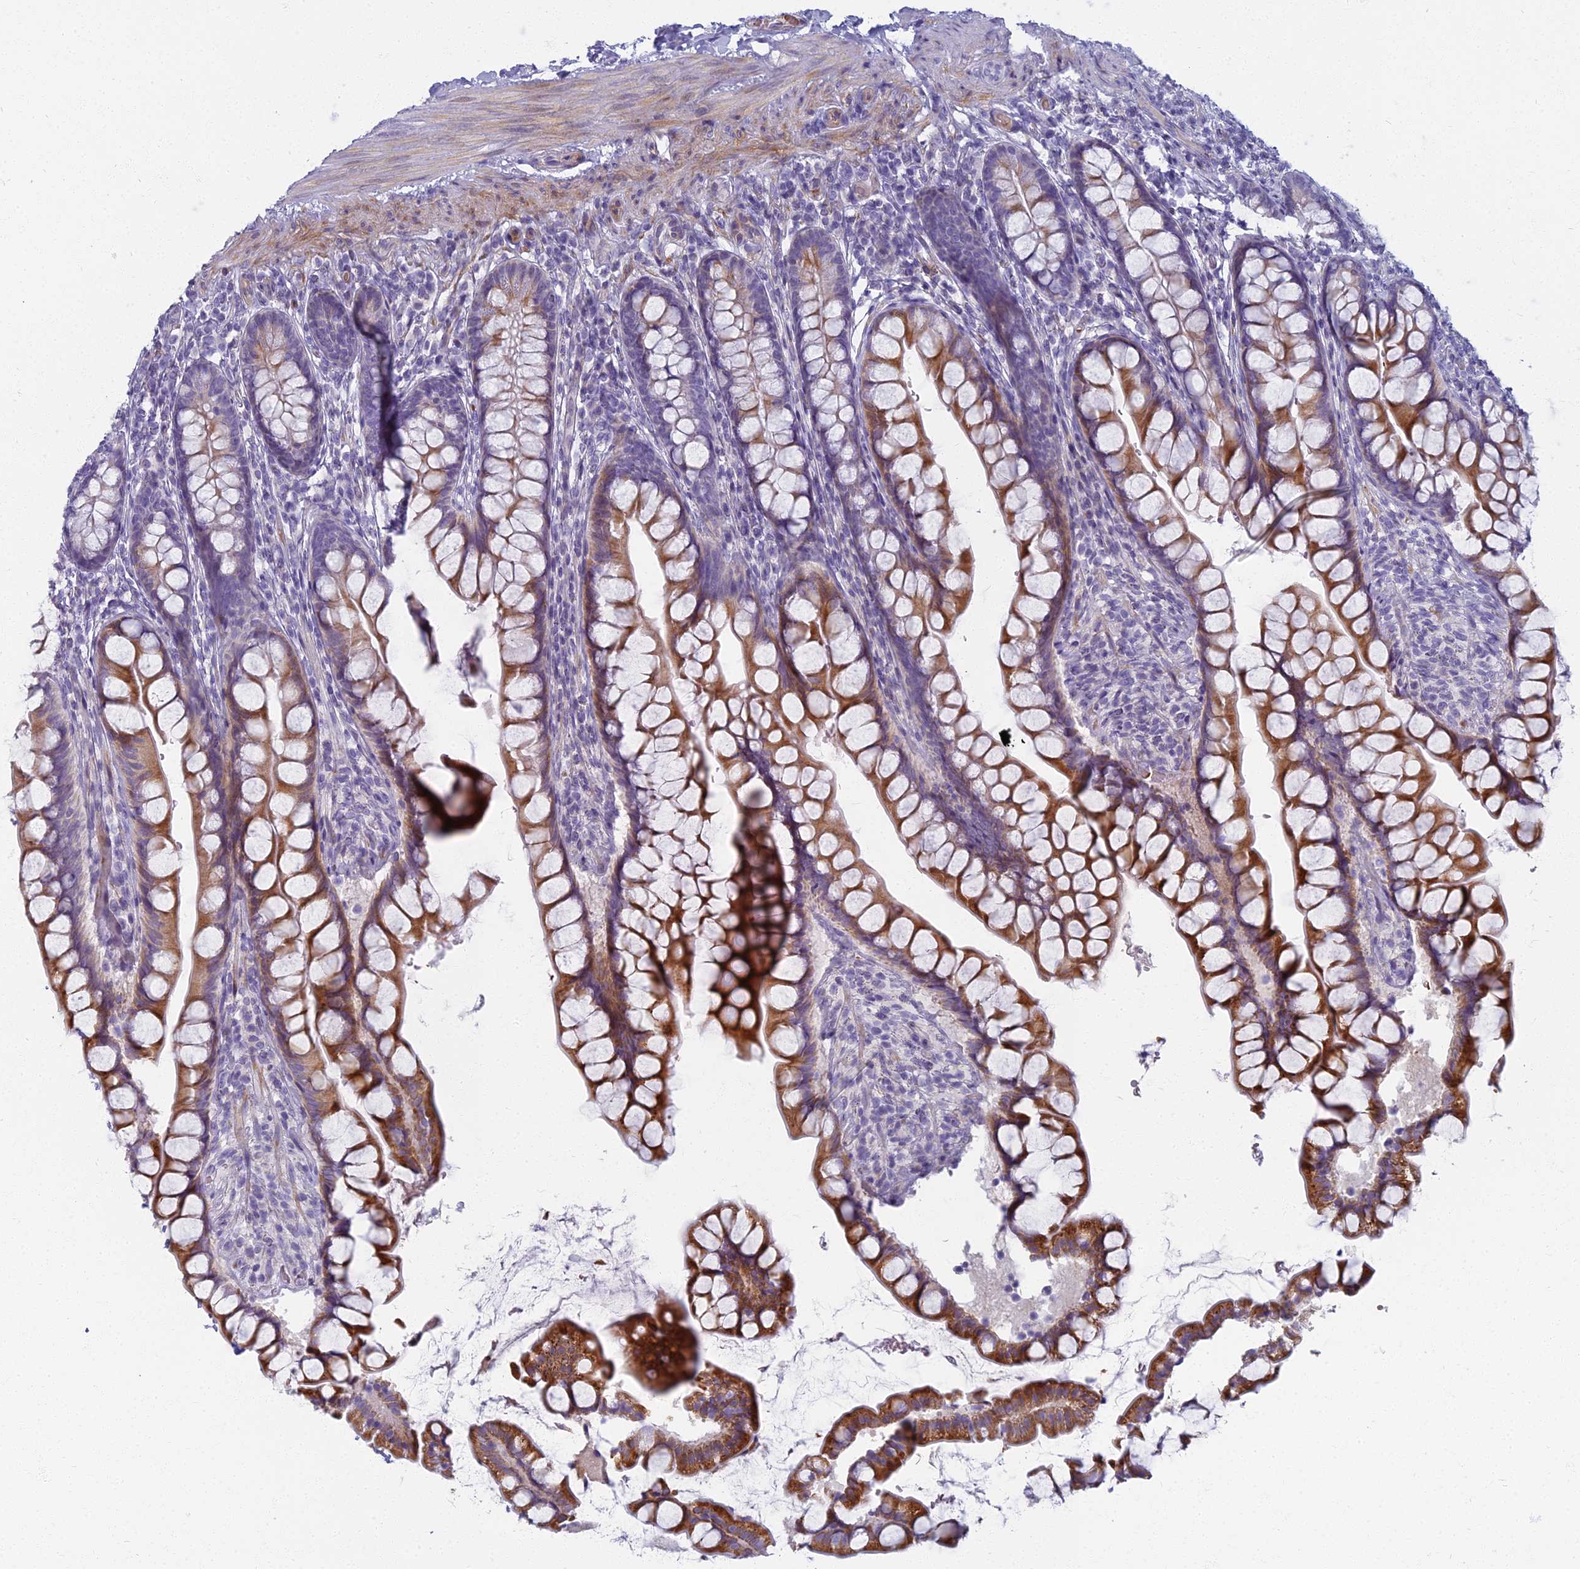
{"staining": {"intensity": "strong", "quantity": "25%-75%", "location": "cytoplasmic/membranous"}, "tissue": "small intestine", "cell_type": "Glandular cells", "image_type": "normal", "snomed": [{"axis": "morphology", "description": "Normal tissue, NOS"}, {"axis": "topography", "description": "Small intestine"}], "caption": "Strong cytoplasmic/membranous staining for a protein is appreciated in approximately 25%-75% of glandular cells of benign small intestine using IHC.", "gene": "ARL15", "patient": {"sex": "male", "age": 70}}